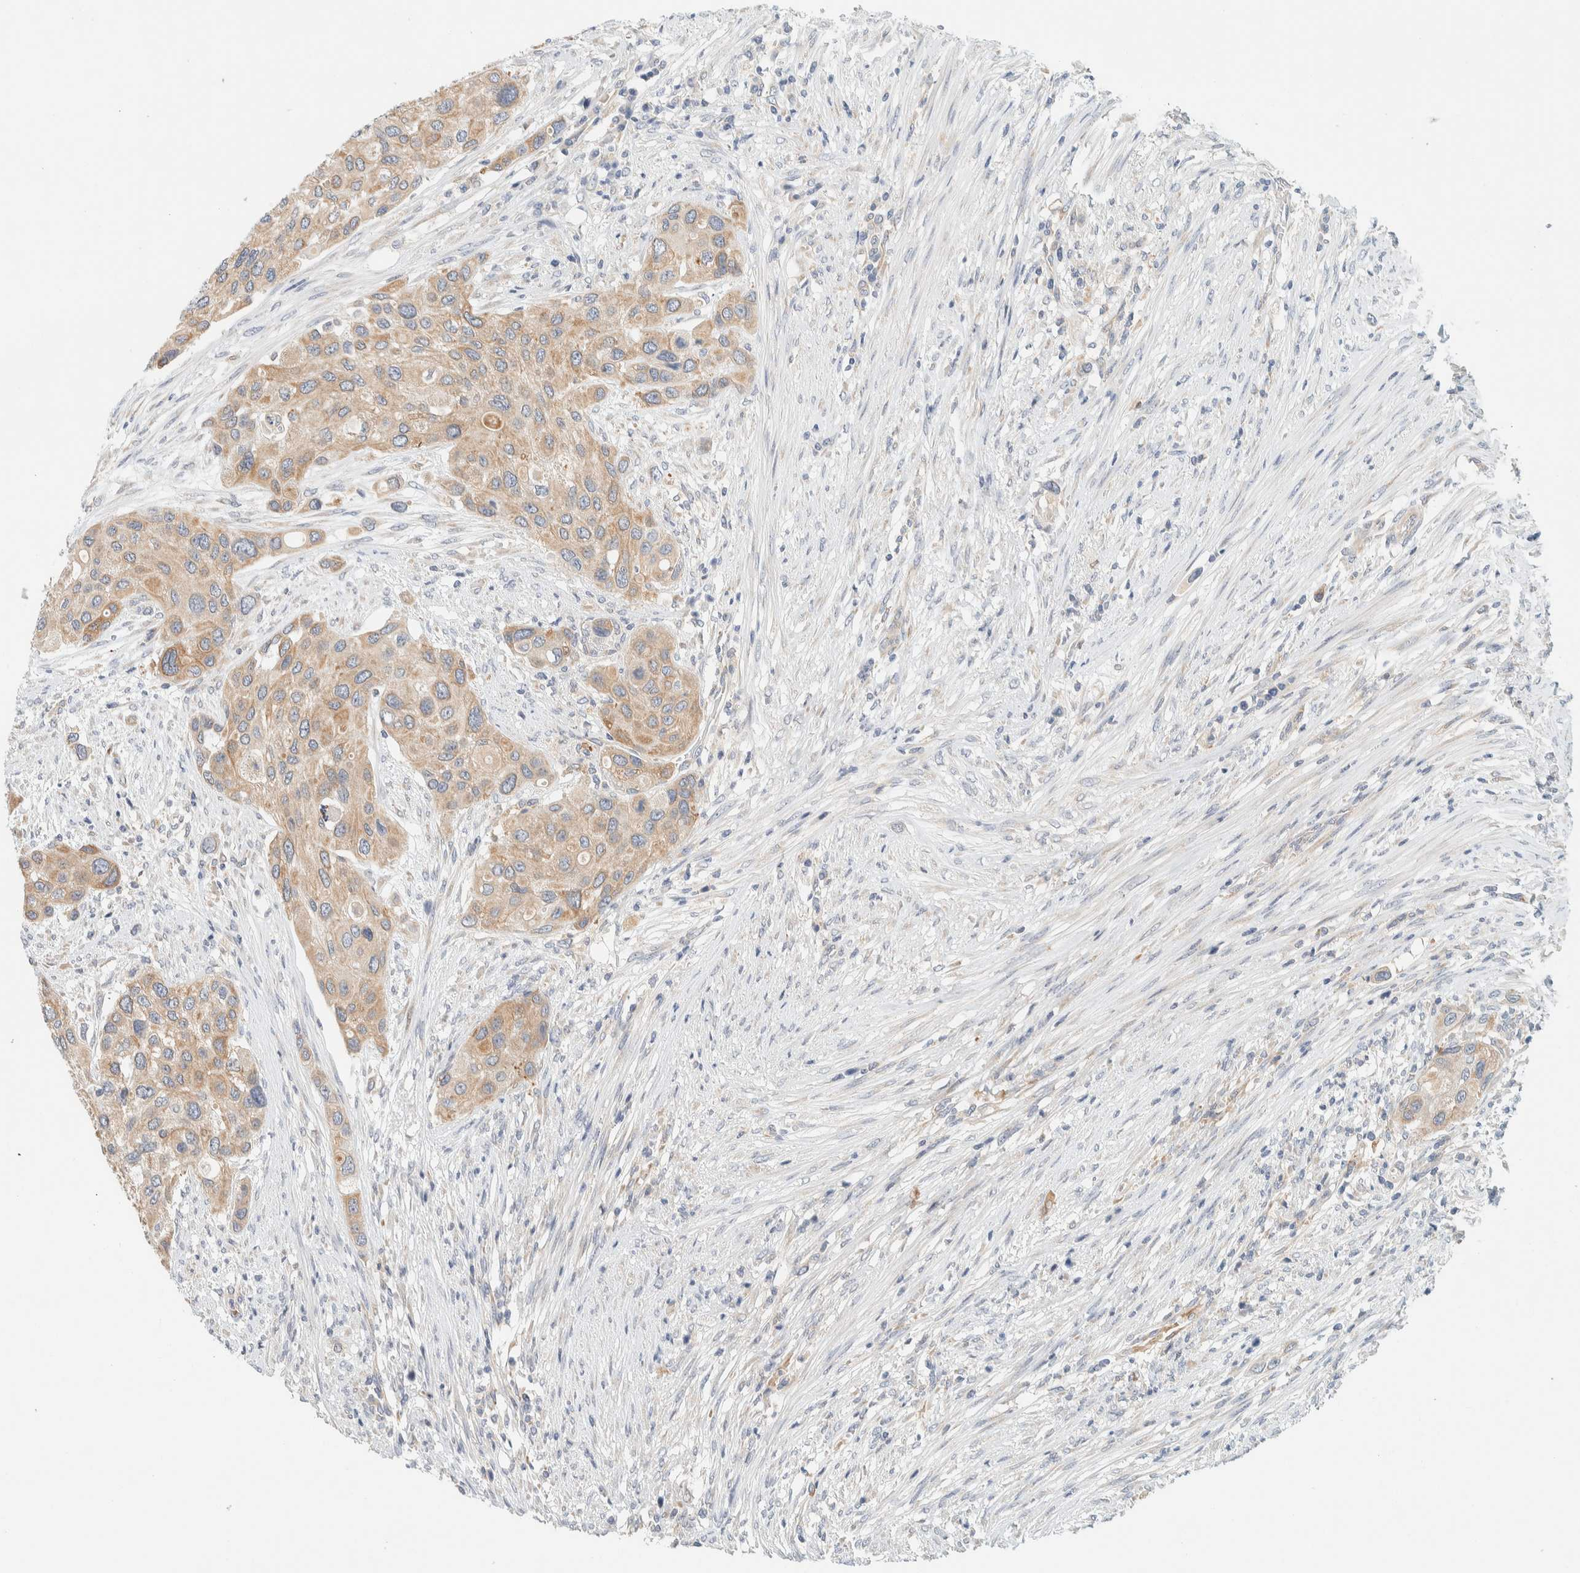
{"staining": {"intensity": "weak", "quantity": ">75%", "location": "cytoplasmic/membranous"}, "tissue": "urothelial cancer", "cell_type": "Tumor cells", "image_type": "cancer", "snomed": [{"axis": "morphology", "description": "Urothelial carcinoma, High grade"}, {"axis": "topography", "description": "Urinary bladder"}], "caption": "The photomicrograph displays a brown stain indicating the presence of a protein in the cytoplasmic/membranous of tumor cells in urothelial cancer.", "gene": "SUMF2", "patient": {"sex": "female", "age": 56}}